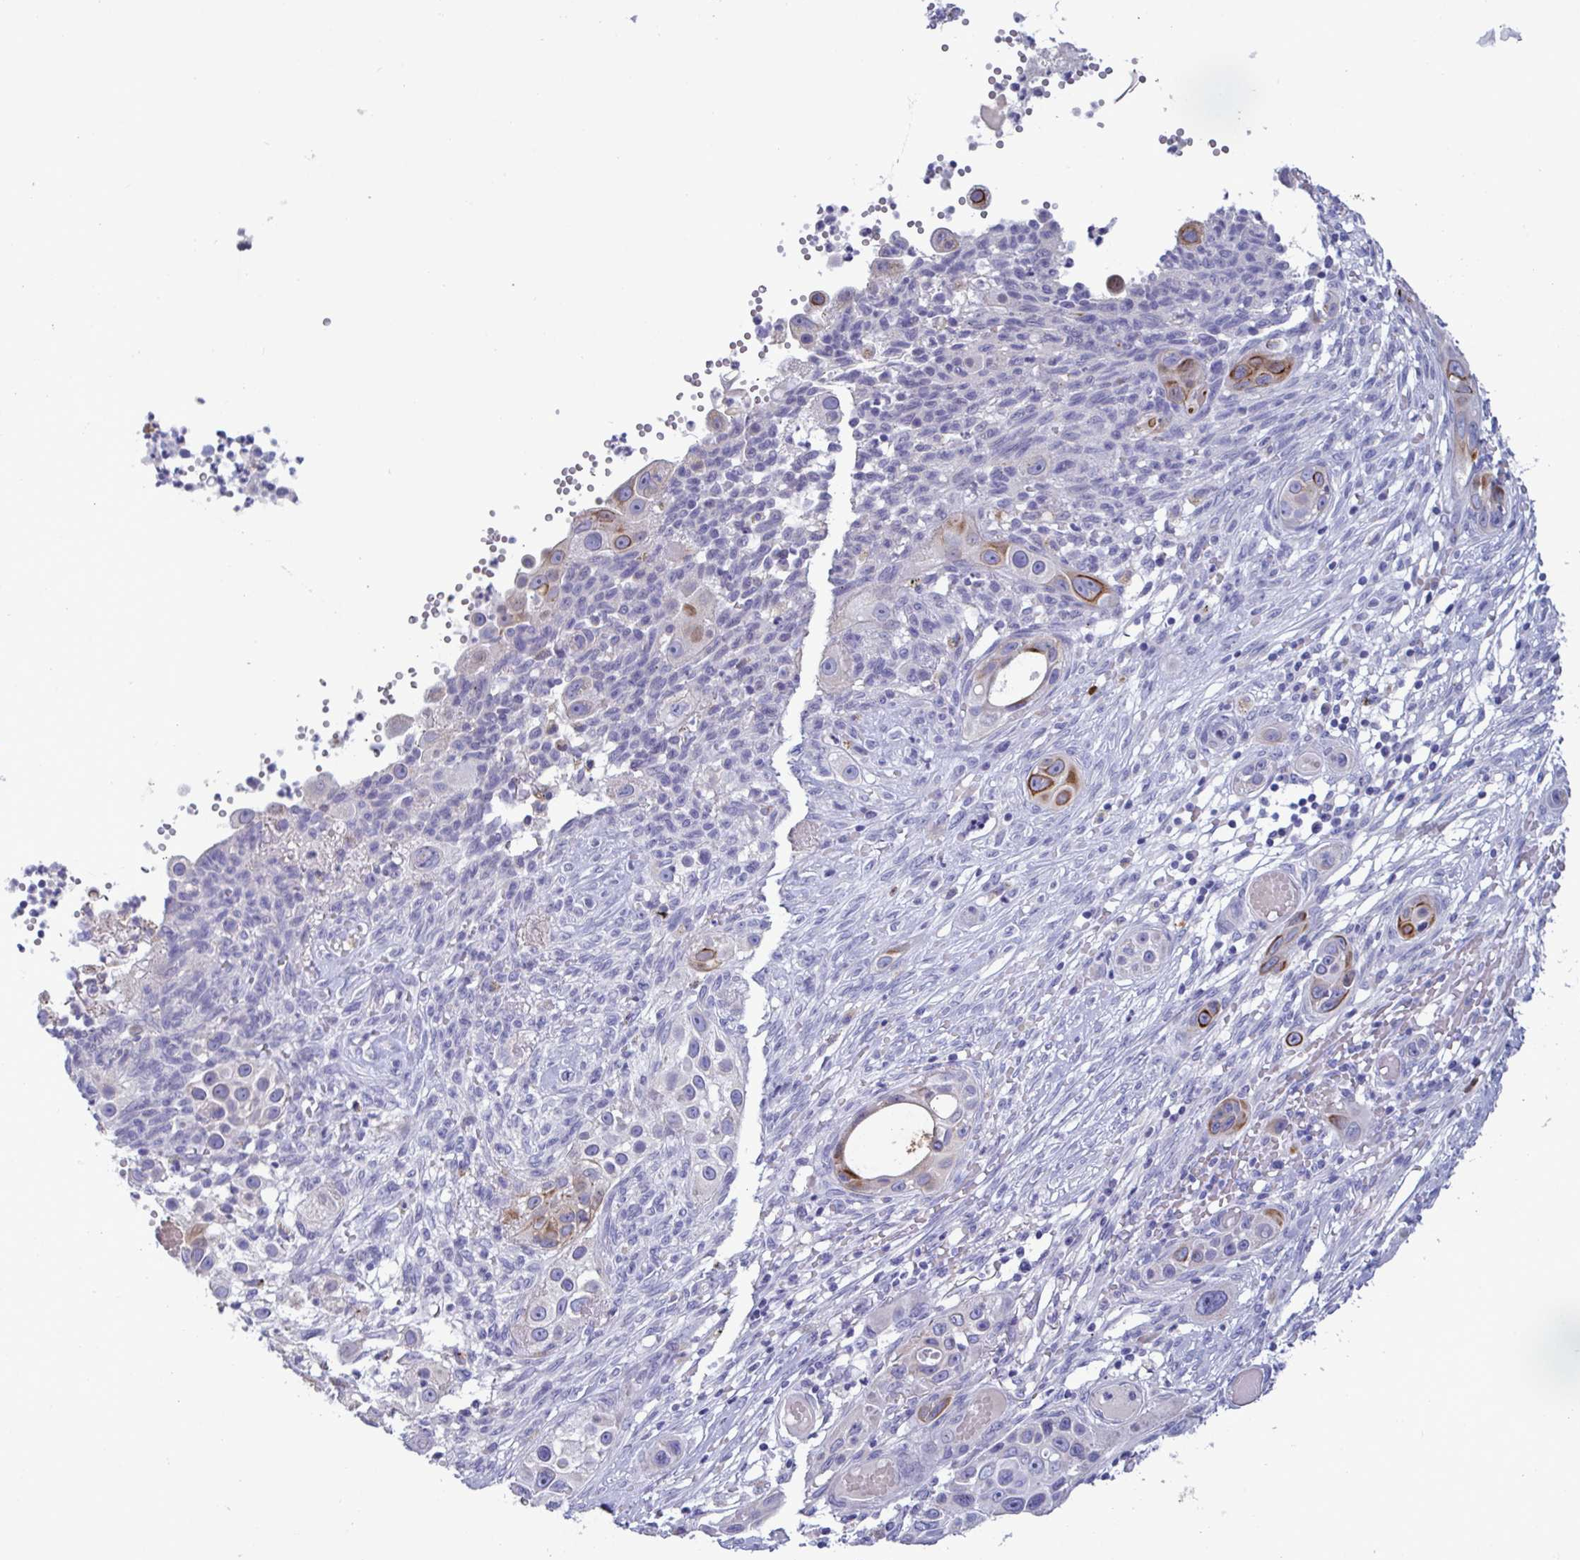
{"staining": {"intensity": "moderate", "quantity": "<25%", "location": "cytoplasmic/membranous"}, "tissue": "skin cancer", "cell_type": "Tumor cells", "image_type": "cancer", "snomed": [{"axis": "morphology", "description": "Squamous cell carcinoma, NOS"}, {"axis": "topography", "description": "Skin"}], "caption": "Immunohistochemical staining of squamous cell carcinoma (skin) demonstrates low levels of moderate cytoplasmic/membranous protein staining in about <25% of tumor cells.", "gene": "TAS2R38", "patient": {"sex": "female", "age": 69}}